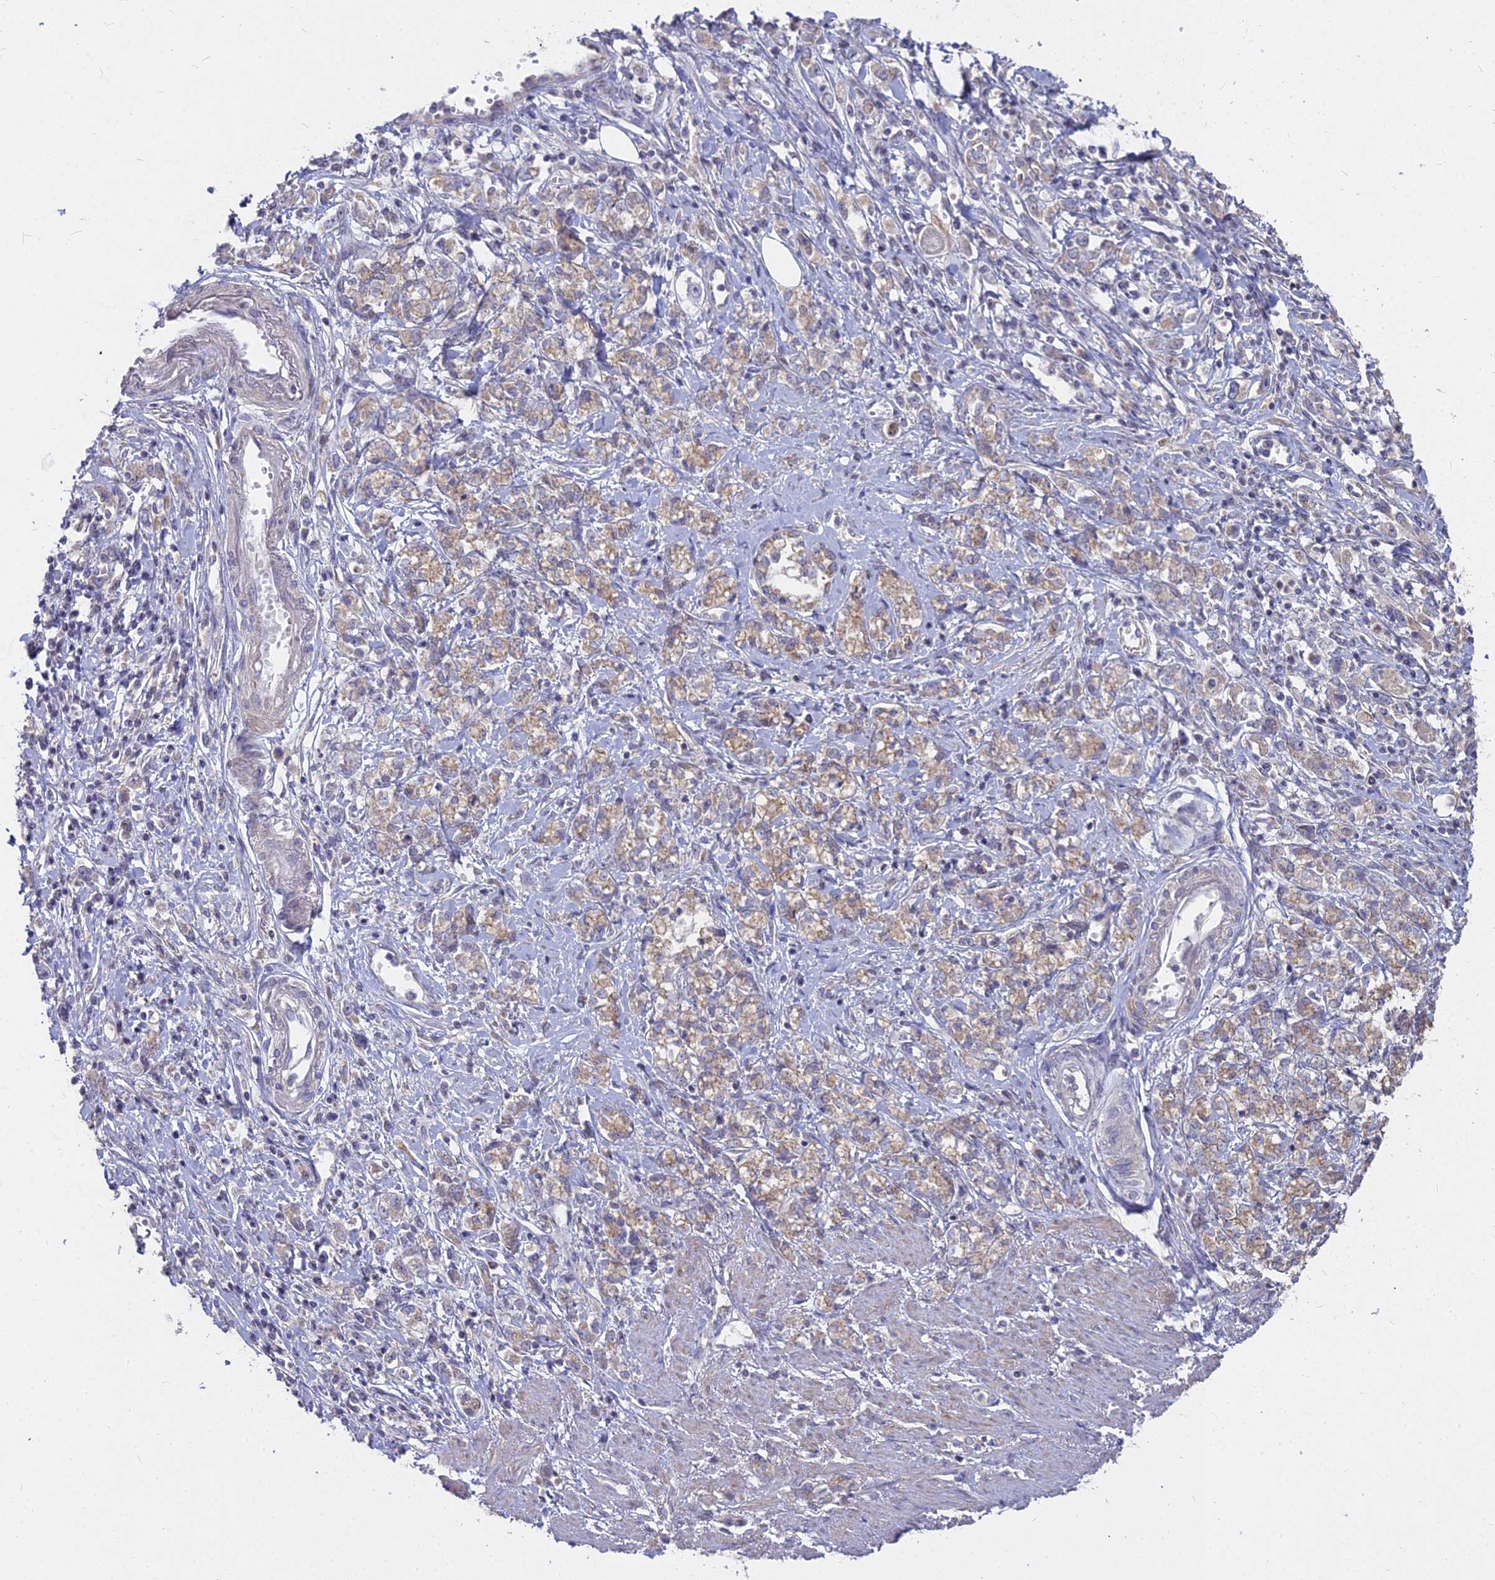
{"staining": {"intensity": "weak", "quantity": ">75%", "location": "cytoplasmic/membranous"}, "tissue": "stomach cancer", "cell_type": "Tumor cells", "image_type": "cancer", "snomed": [{"axis": "morphology", "description": "Adenocarcinoma, NOS"}, {"axis": "topography", "description": "Stomach"}], "caption": "Brown immunohistochemical staining in stomach cancer (adenocarcinoma) reveals weak cytoplasmic/membranous staining in approximately >75% of tumor cells. The staining was performed using DAB to visualize the protein expression in brown, while the nuclei were stained in blue with hematoxylin (Magnification: 20x).", "gene": "MICU2", "patient": {"sex": "female", "age": 76}}